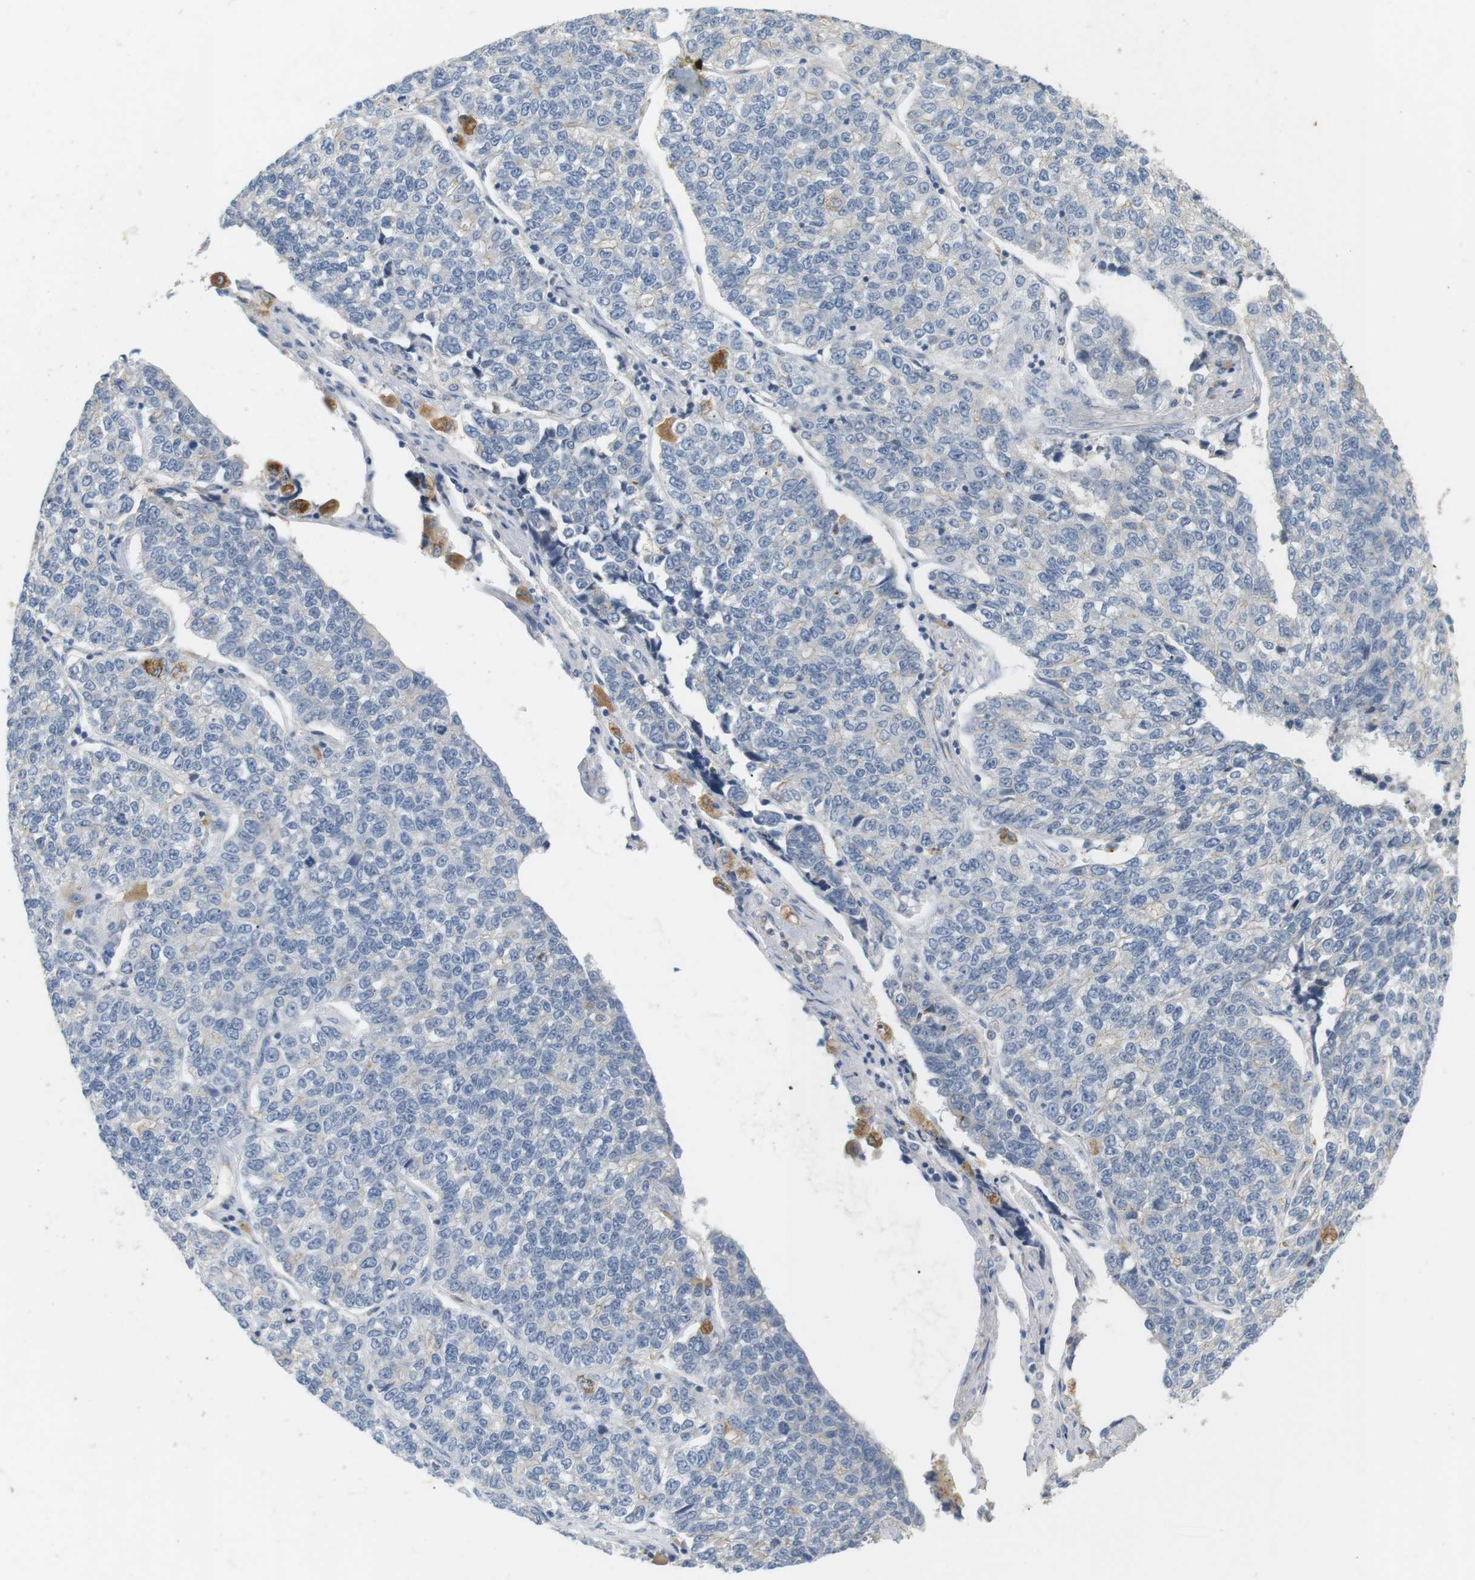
{"staining": {"intensity": "negative", "quantity": "none", "location": "none"}, "tissue": "lung cancer", "cell_type": "Tumor cells", "image_type": "cancer", "snomed": [{"axis": "morphology", "description": "Adenocarcinoma, NOS"}, {"axis": "topography", "description": "Lung"}], "caption": "High magnification brightfield microscopy of lung cancer stained with DAB (3,3'-diaminobenzidine) (brown) and counterstained with hematoxylin (blue): tumor cells show no significant expression.", "gene": "CD300E", "patient": {"sex": "male", "age": 49}}